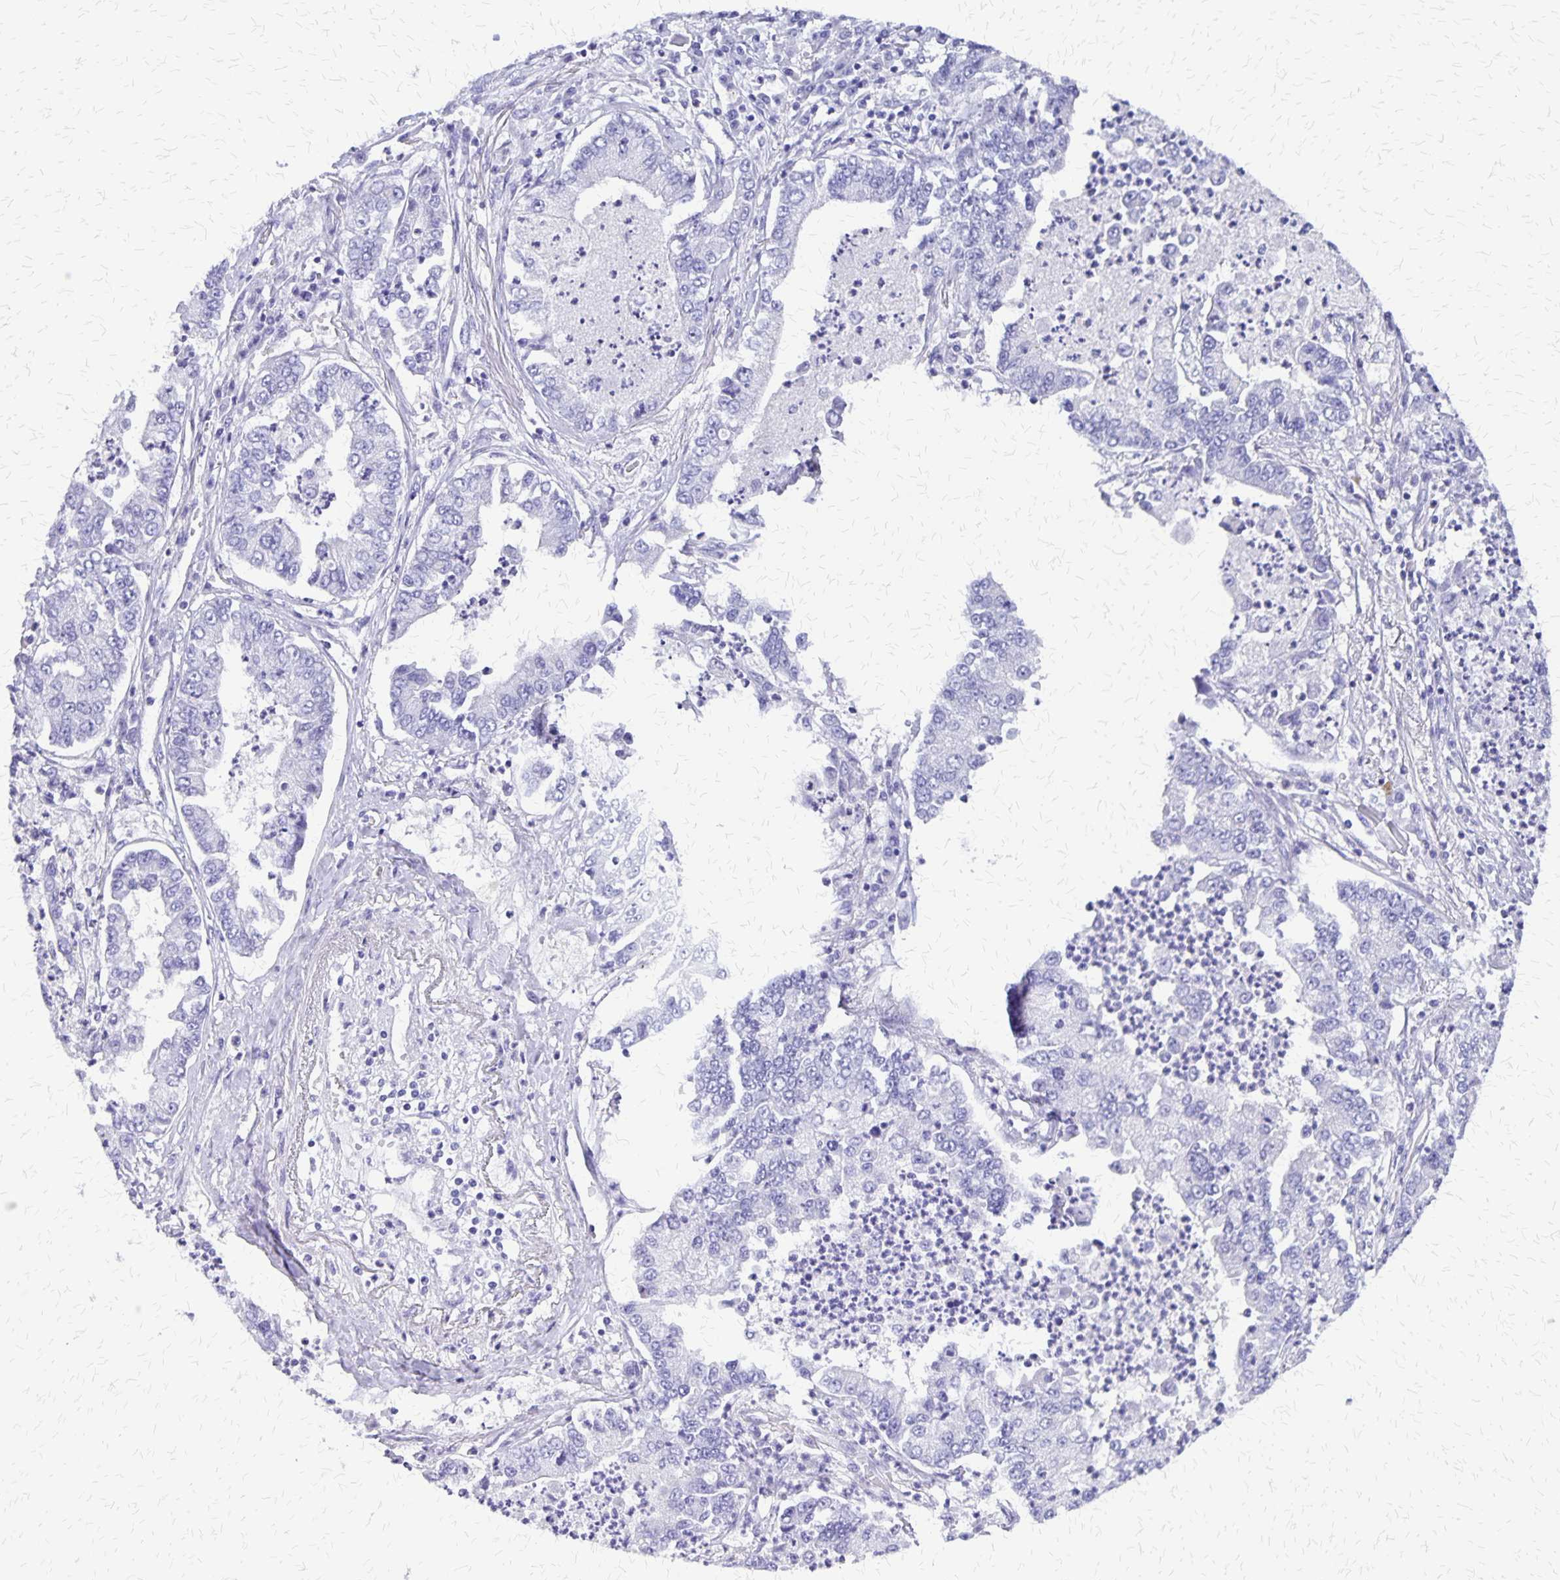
{"staining": {"intensity": "negative", "quantity": "none", "location": "none"}, "tissue": "lung cancer", "cell_type": "Tumor cells", "image_type": "cancer", "snomed": [{"axis": "morphology", "description": "Adenocarcinoma, NOS"}, {"axis": "topography", "description": "Lung"}], "caption": "Lung cancer was stained to show a protein in brown. There is no significant expression in tumor cells. (DAB (3,3'-diaminobenzidine) IHC visualized using brightfield microscopy, high magnification).", "gene": "SLC13A2", "patient": {"sex": "female", "age": 57}}